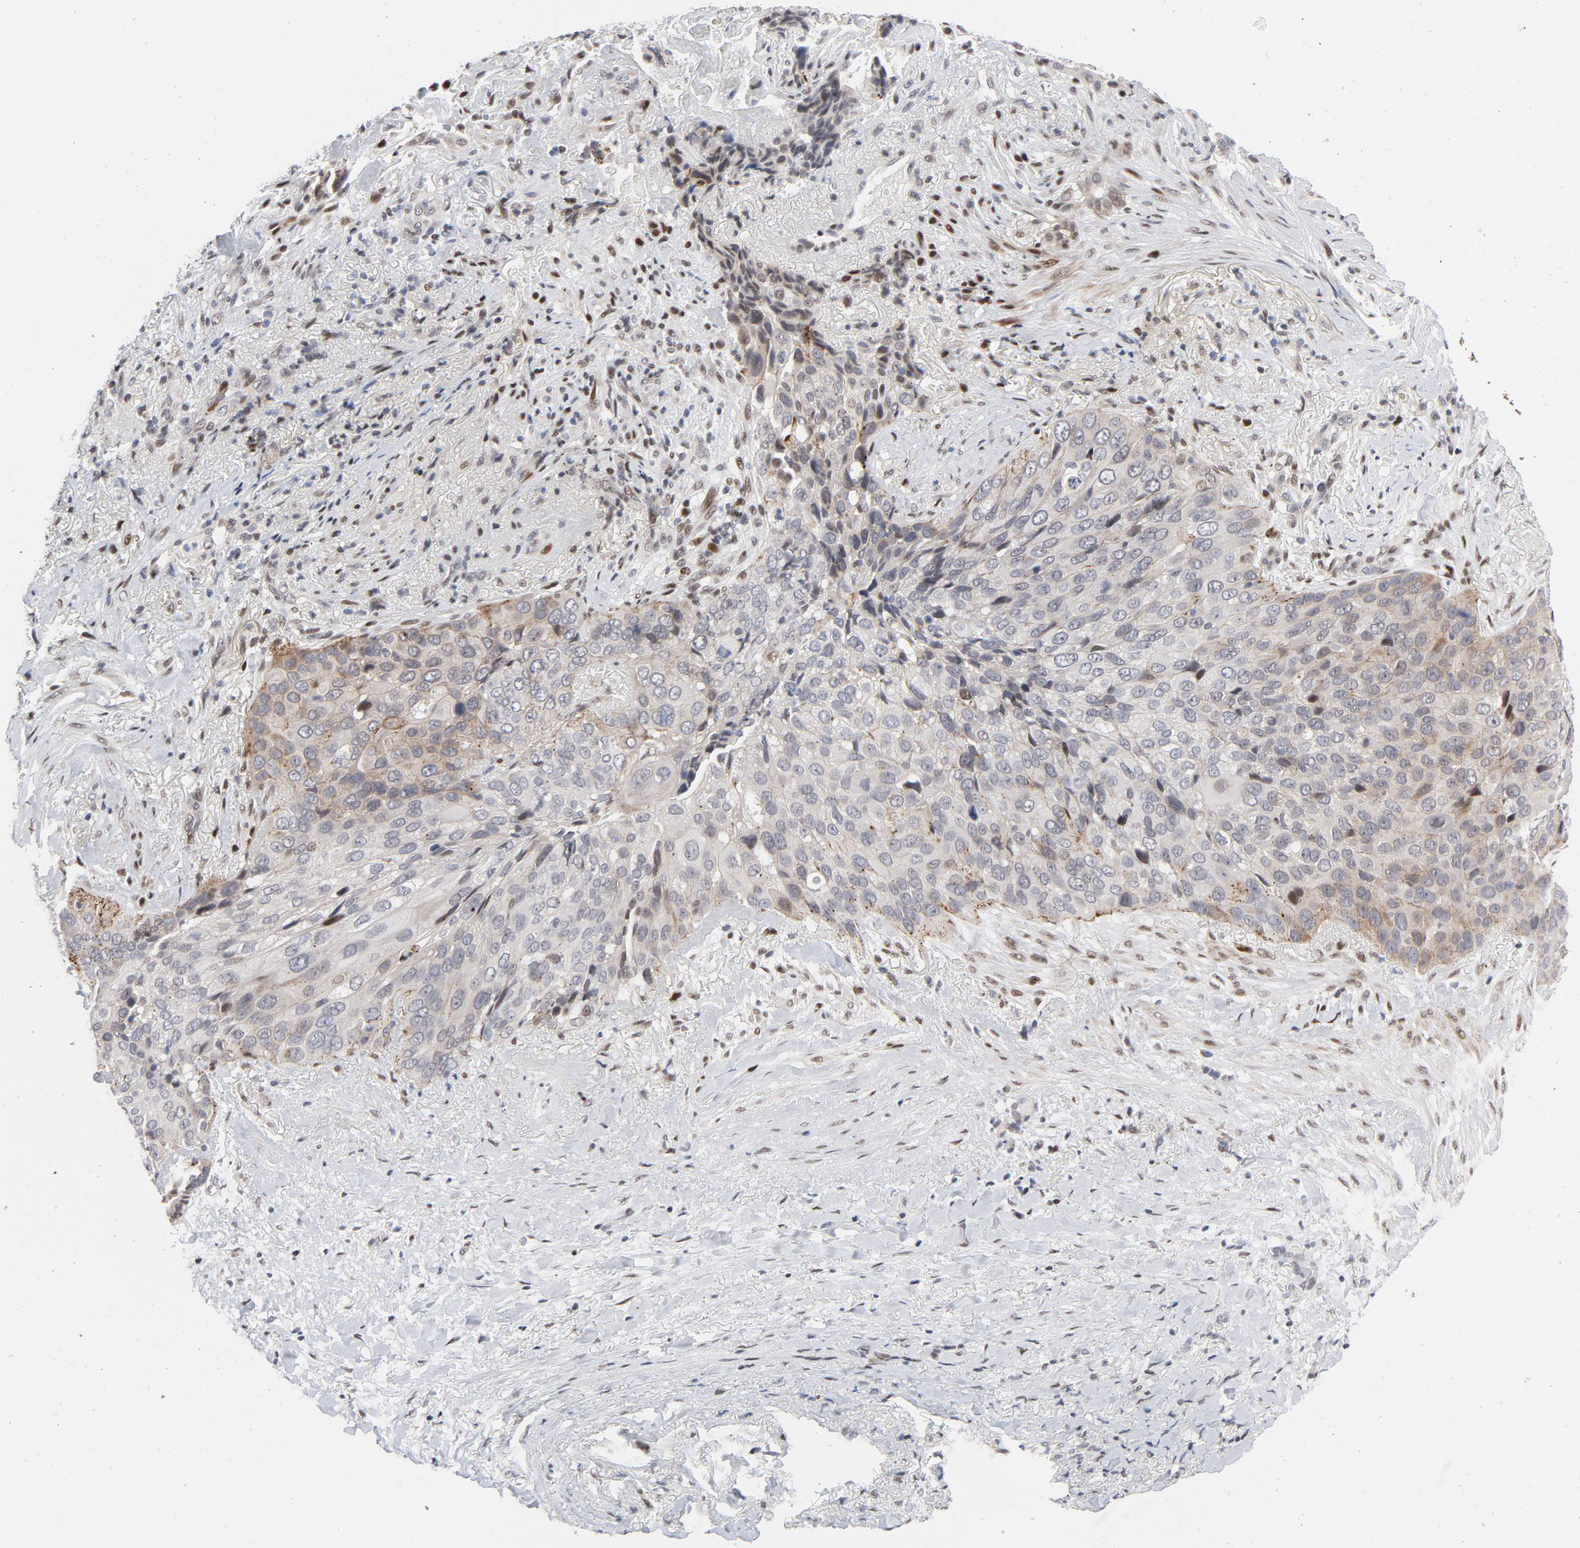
{"staining": {"intensity": "weak", "quantity": "25%-75%", "location": "cytoplasmic/membranous"}, "tissue": "lung cancer", "cell_type": "Tumor cells", "image_type": "cancer", "snomed": [{"axis": "morphology", "description": "Squamous cell carcinoma, NOS"}, {"axis": "topography", "description": "Lung"}], "caption": "This is an image of immunohistochemistry staining of lung squamous cell carcinoma, which shows weak staining in the cytoplasmic/membranous of tumor cells.", "gene": "NFIC", "patient": {"sex": "male", "age": 54}}